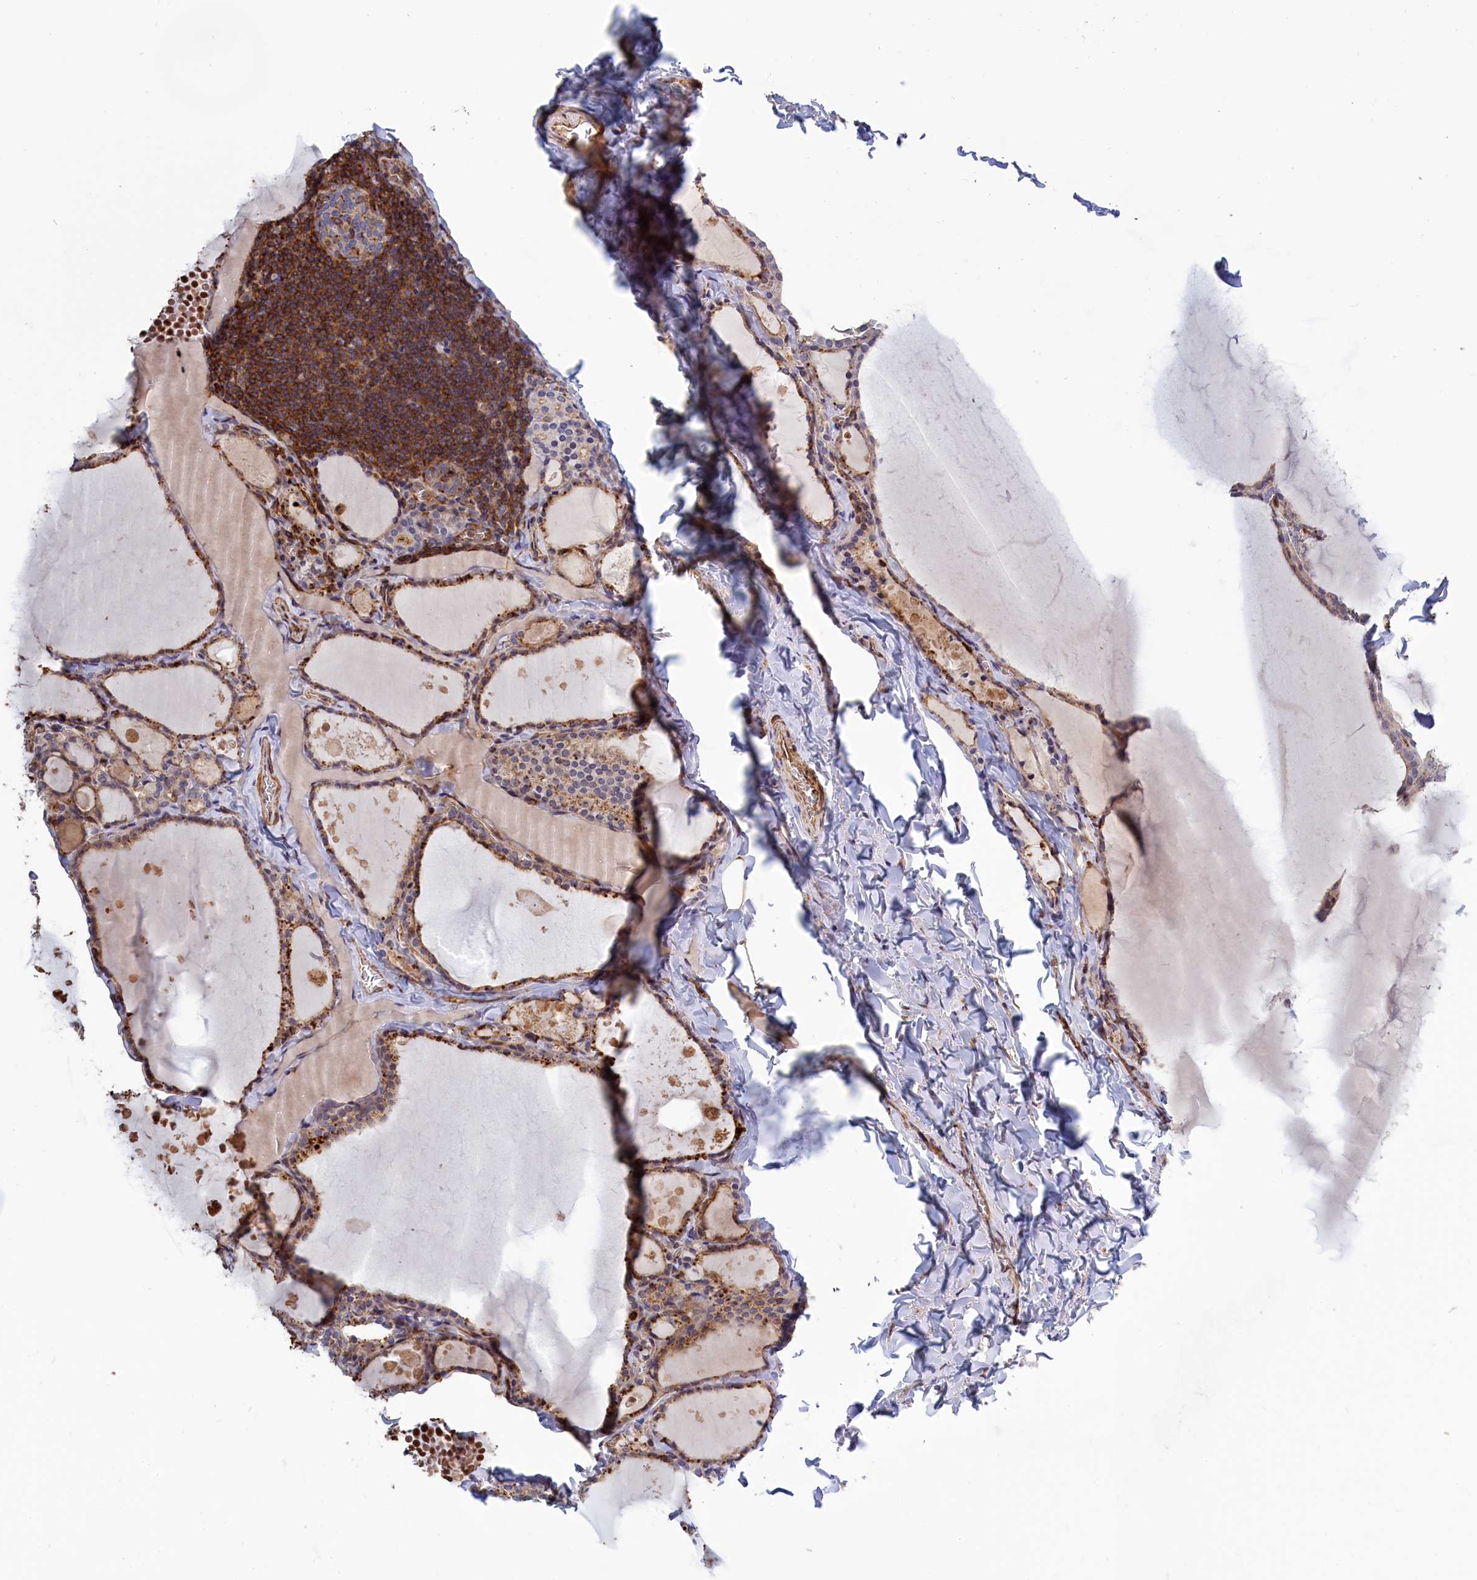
{"staining": {"intensity": "moderate", "quantity": ">75%", "location": "cytoplasmic/membranous"}, "tissue": "thyroid gland", "cell_type": "Glandular cells", "image_type": "normal", "snomed": [{"axis": "morphology", "description": "Normal tissue, NOS"}, {"axis": "topography", "description": "Thyroid gland"}], "caption": "This is a micrograph of IHC staining of benign thyroid gland, which shows moderate staining in the cytoplasmic/membranous of glandular cells.", "gene": "ANKRD27", "patient": {"sex": "male", "age": 56}}